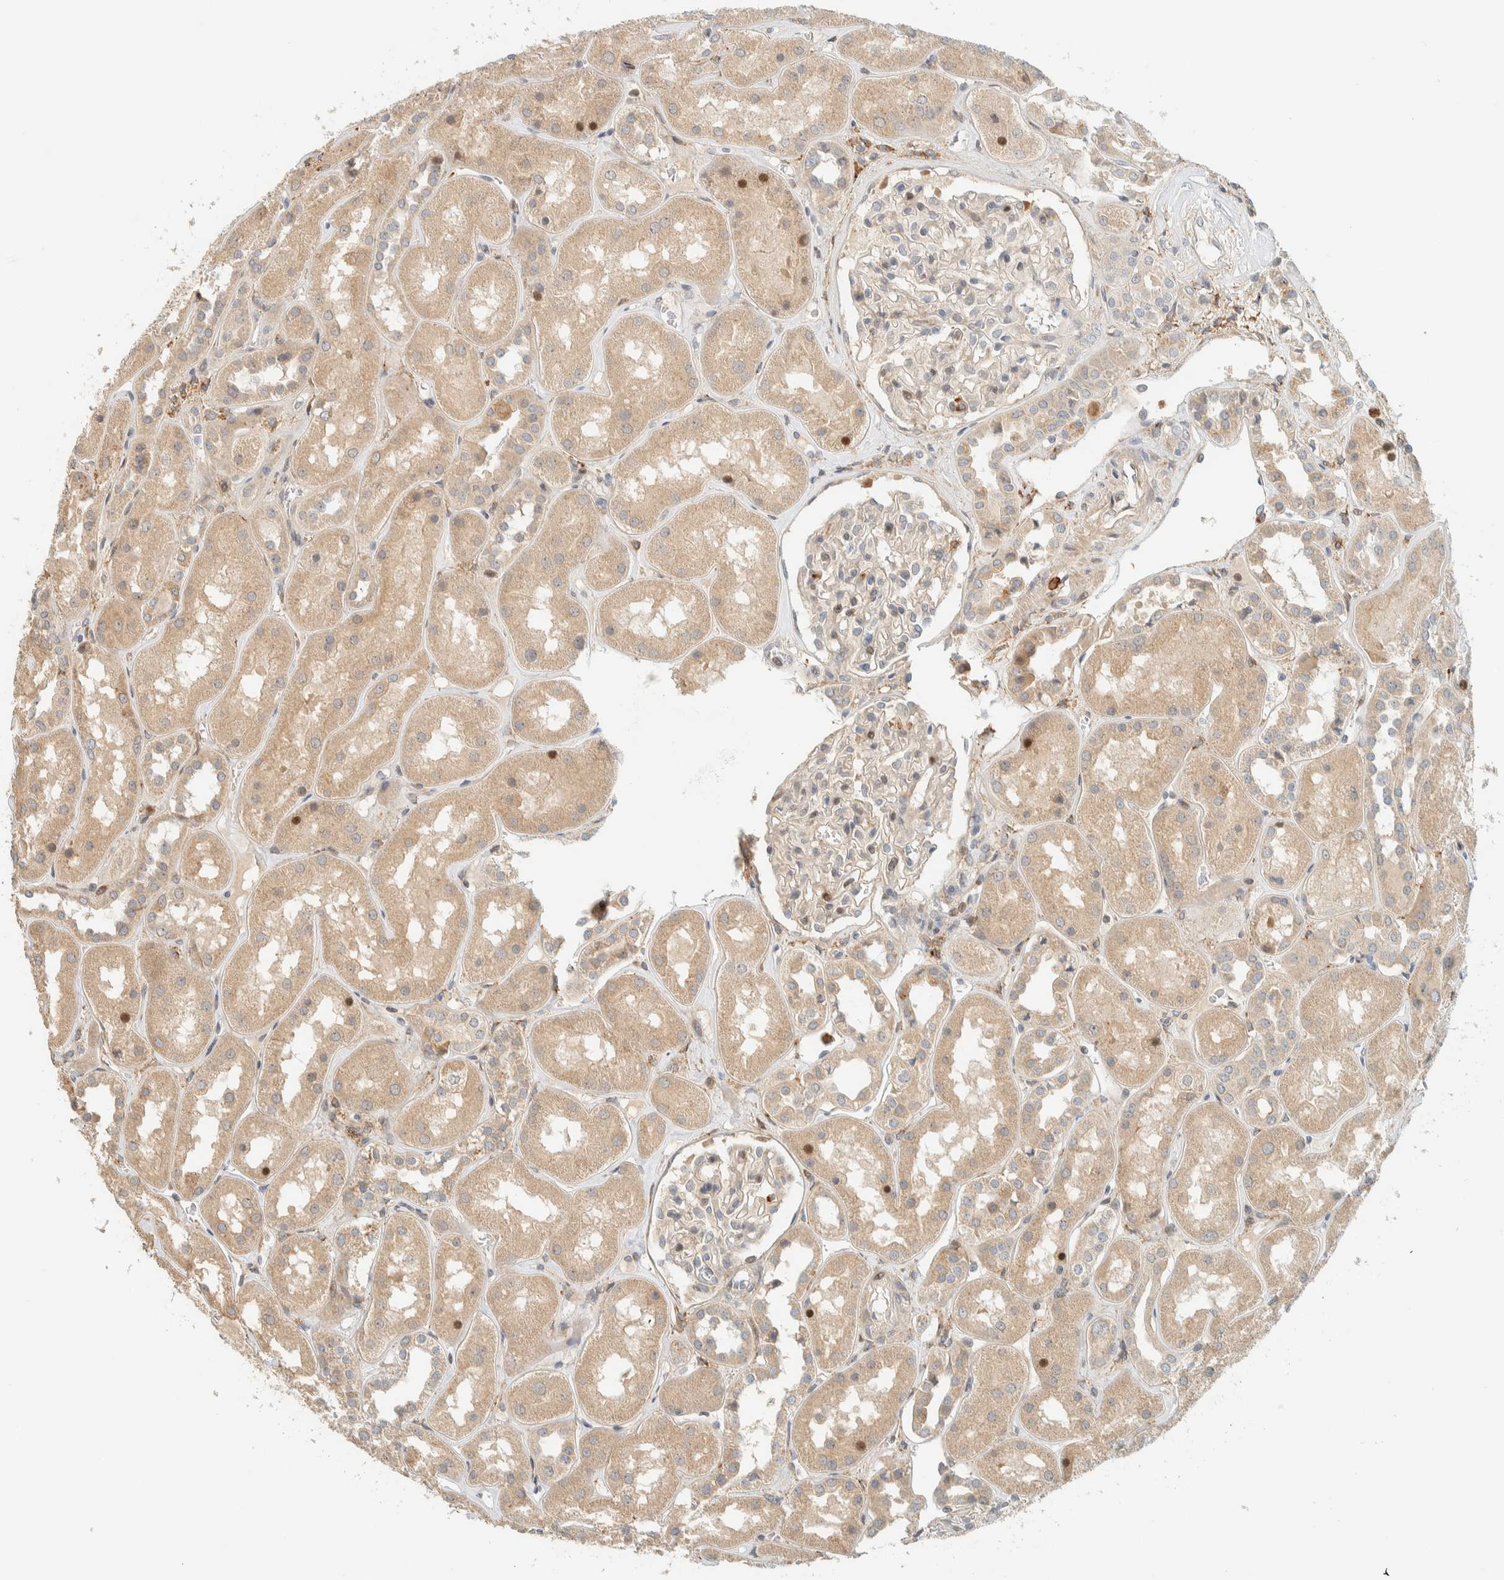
{"staining": {"intensity": "moderate", "quantity": "<25%", "location": "nuclear"}, "tissue": "kidney", "cell_type": "Cells in glomeruli", "image_type": "normal", "snomed": [{"axis": "morphology", "description": "Normal tissue, NOS"}, {"axis": "topography", "description": "Kidney"}], "caption": "Moderate nuclear positivity for a protein is seen in about <25% of cells in glomeruli of unremarkable kidney using IHC.", "gene": "CCDC171", "patient": {"sex": "male", "age": 70}}